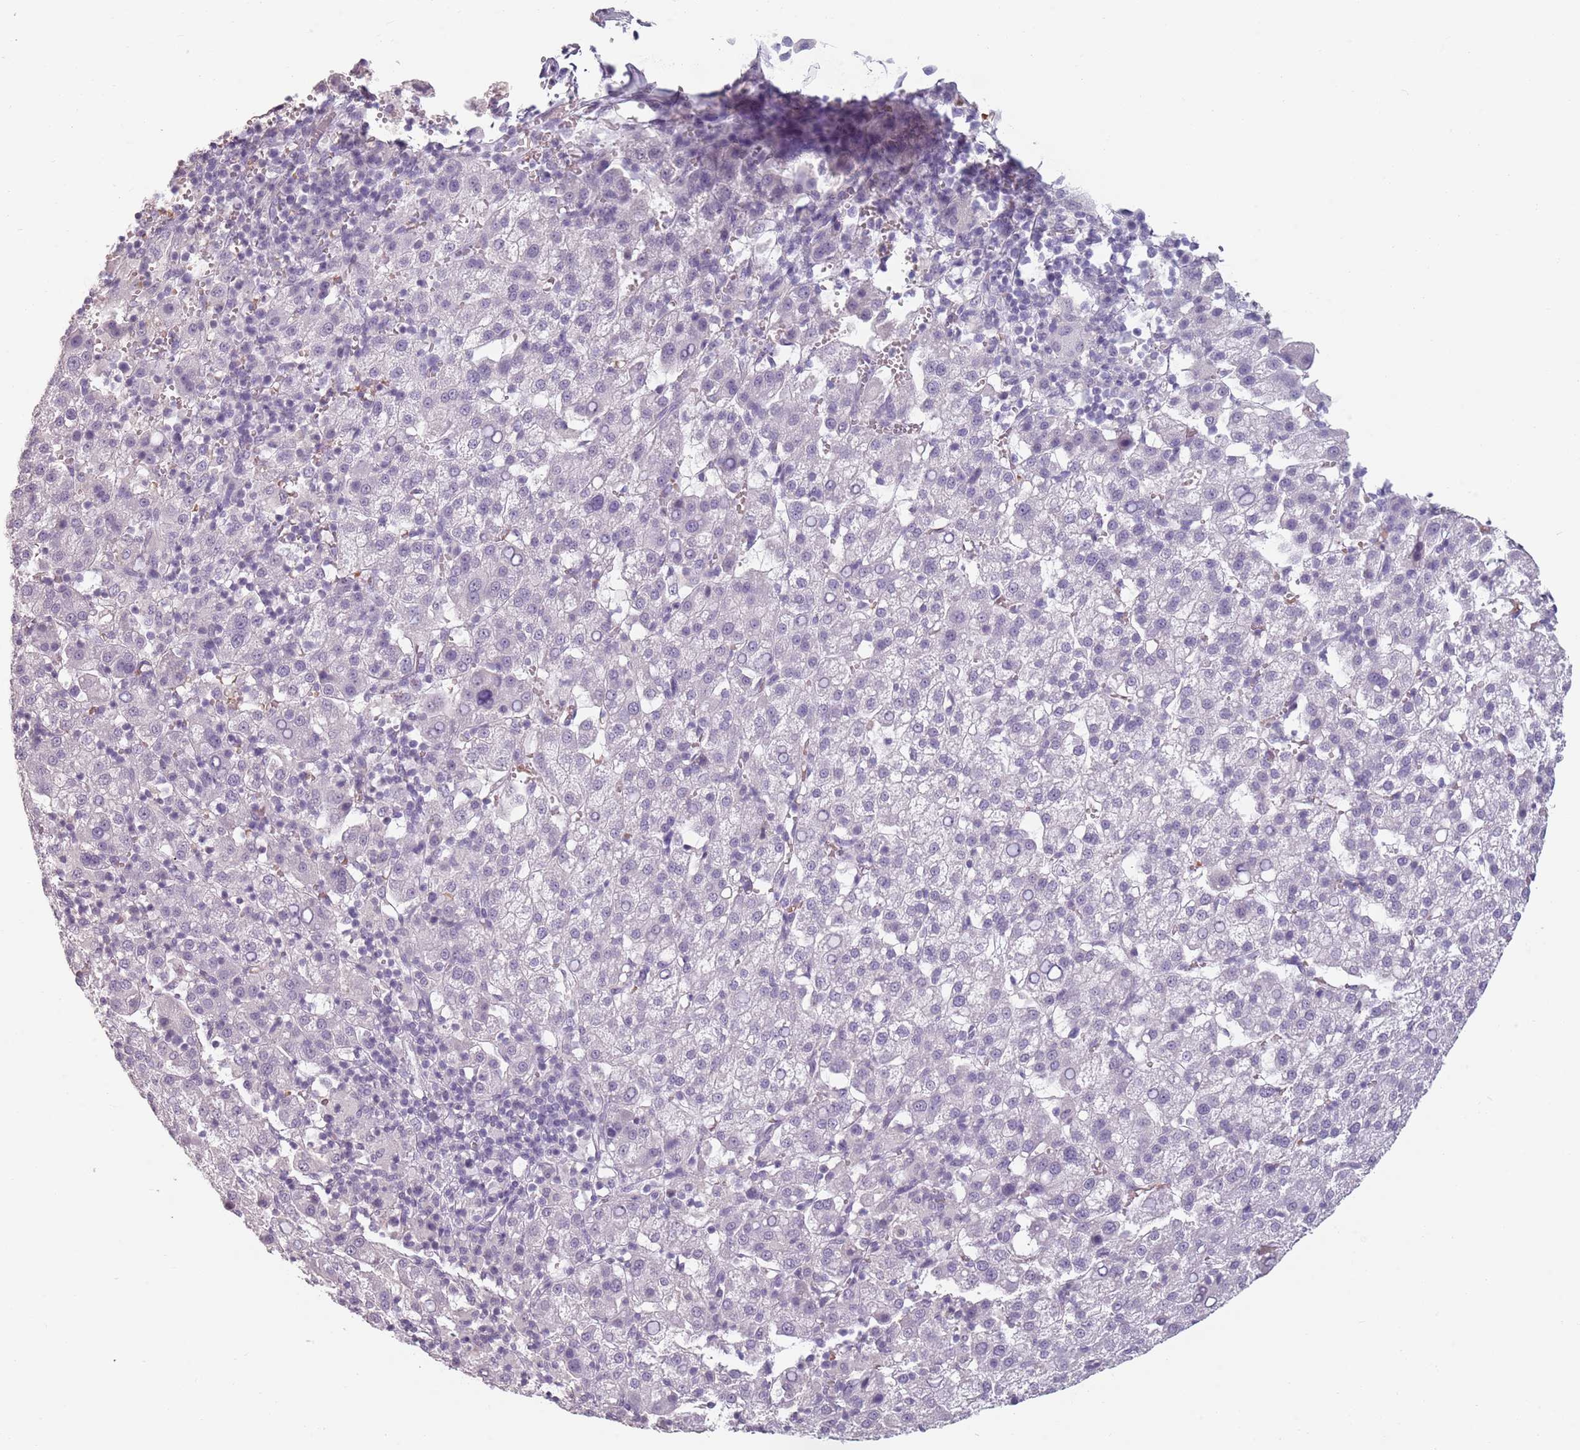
{"staining": {"intensity": "negative", "quantity": "none", "location": "none"}, "tissue": "liver cancer", "cell_type": "Tumor cells", "image_type": "cancer", "snomed": [{"axis": "morphology", "description": "Carcinoma, Hepatocellular, NOS"}, {"axis": "topography", "description": "Liver"}], "caption": "Immunohistochemistry micrograph of neoplastic tissue: human liver hepatocellular carcinoma stained with DAB displays no significant protein expression in tumor cells.", "gene": "PIEZO1", "patient": {"sex": "female", "age": 58}}